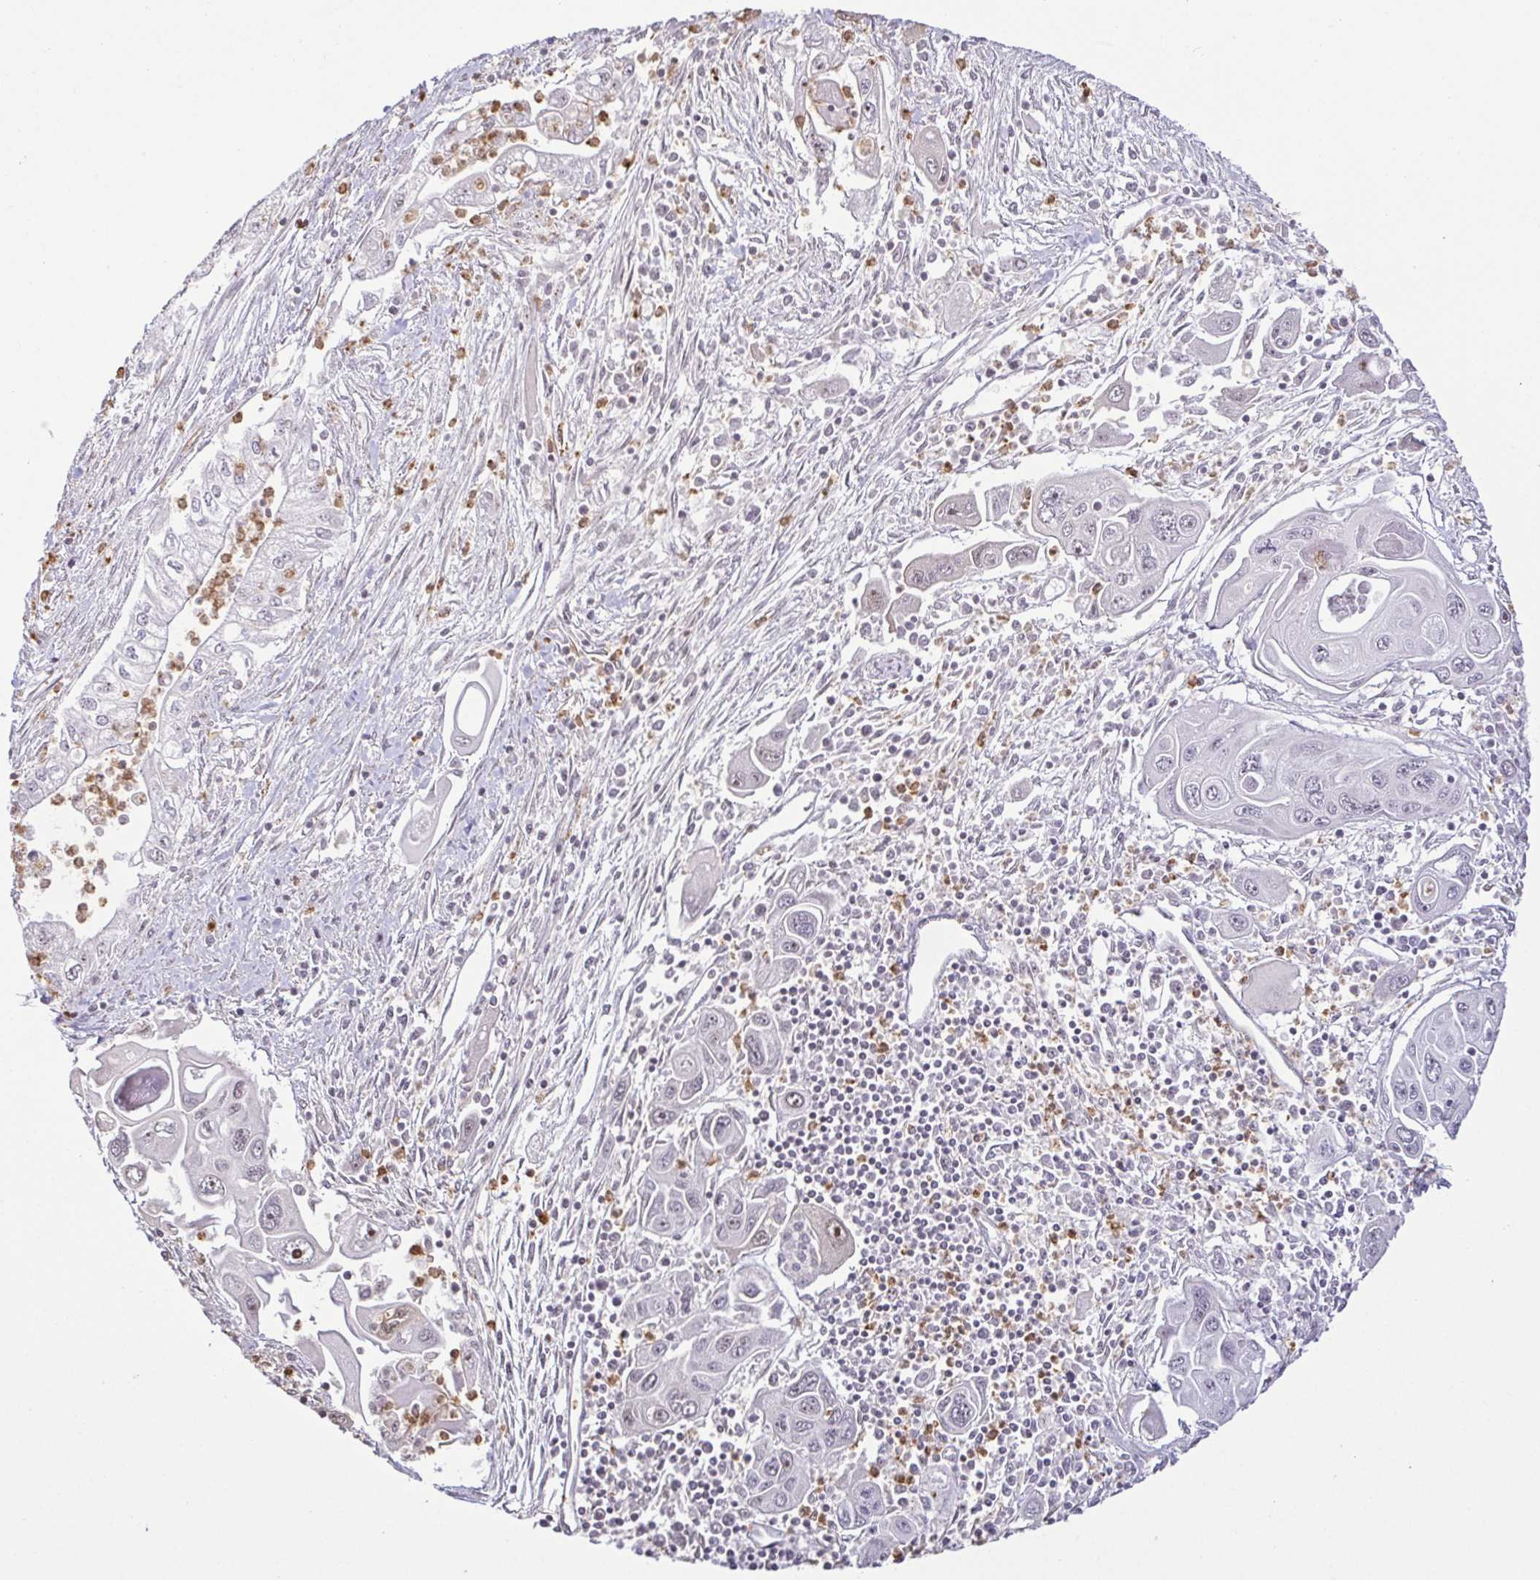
{"staining": {"intensity": "moderate", "quantity": "<25%", "location": "nuclear"}, "tissue": "pancreatic cancer", "cell_type": "Tumor cells", "image_type": "cancer", "snomed": [{"axis": "morphology", "description": "Adenocarcinoma, NOS"}, {"axis": "topography", "description": "Pancreas"}], "caption": "IHC staining of pancreatic cancer, which shows low levels of moderate nuclear staining in approximately <25% of tumor cells indicating moderate nuclear protein expression. The staining was performed using DAB (brown) for protein detection and nuclei were counterstained in hematoxylin (blue).", "gene": "RSL24D1", "patient": {"sex": "male", "age": 70}}